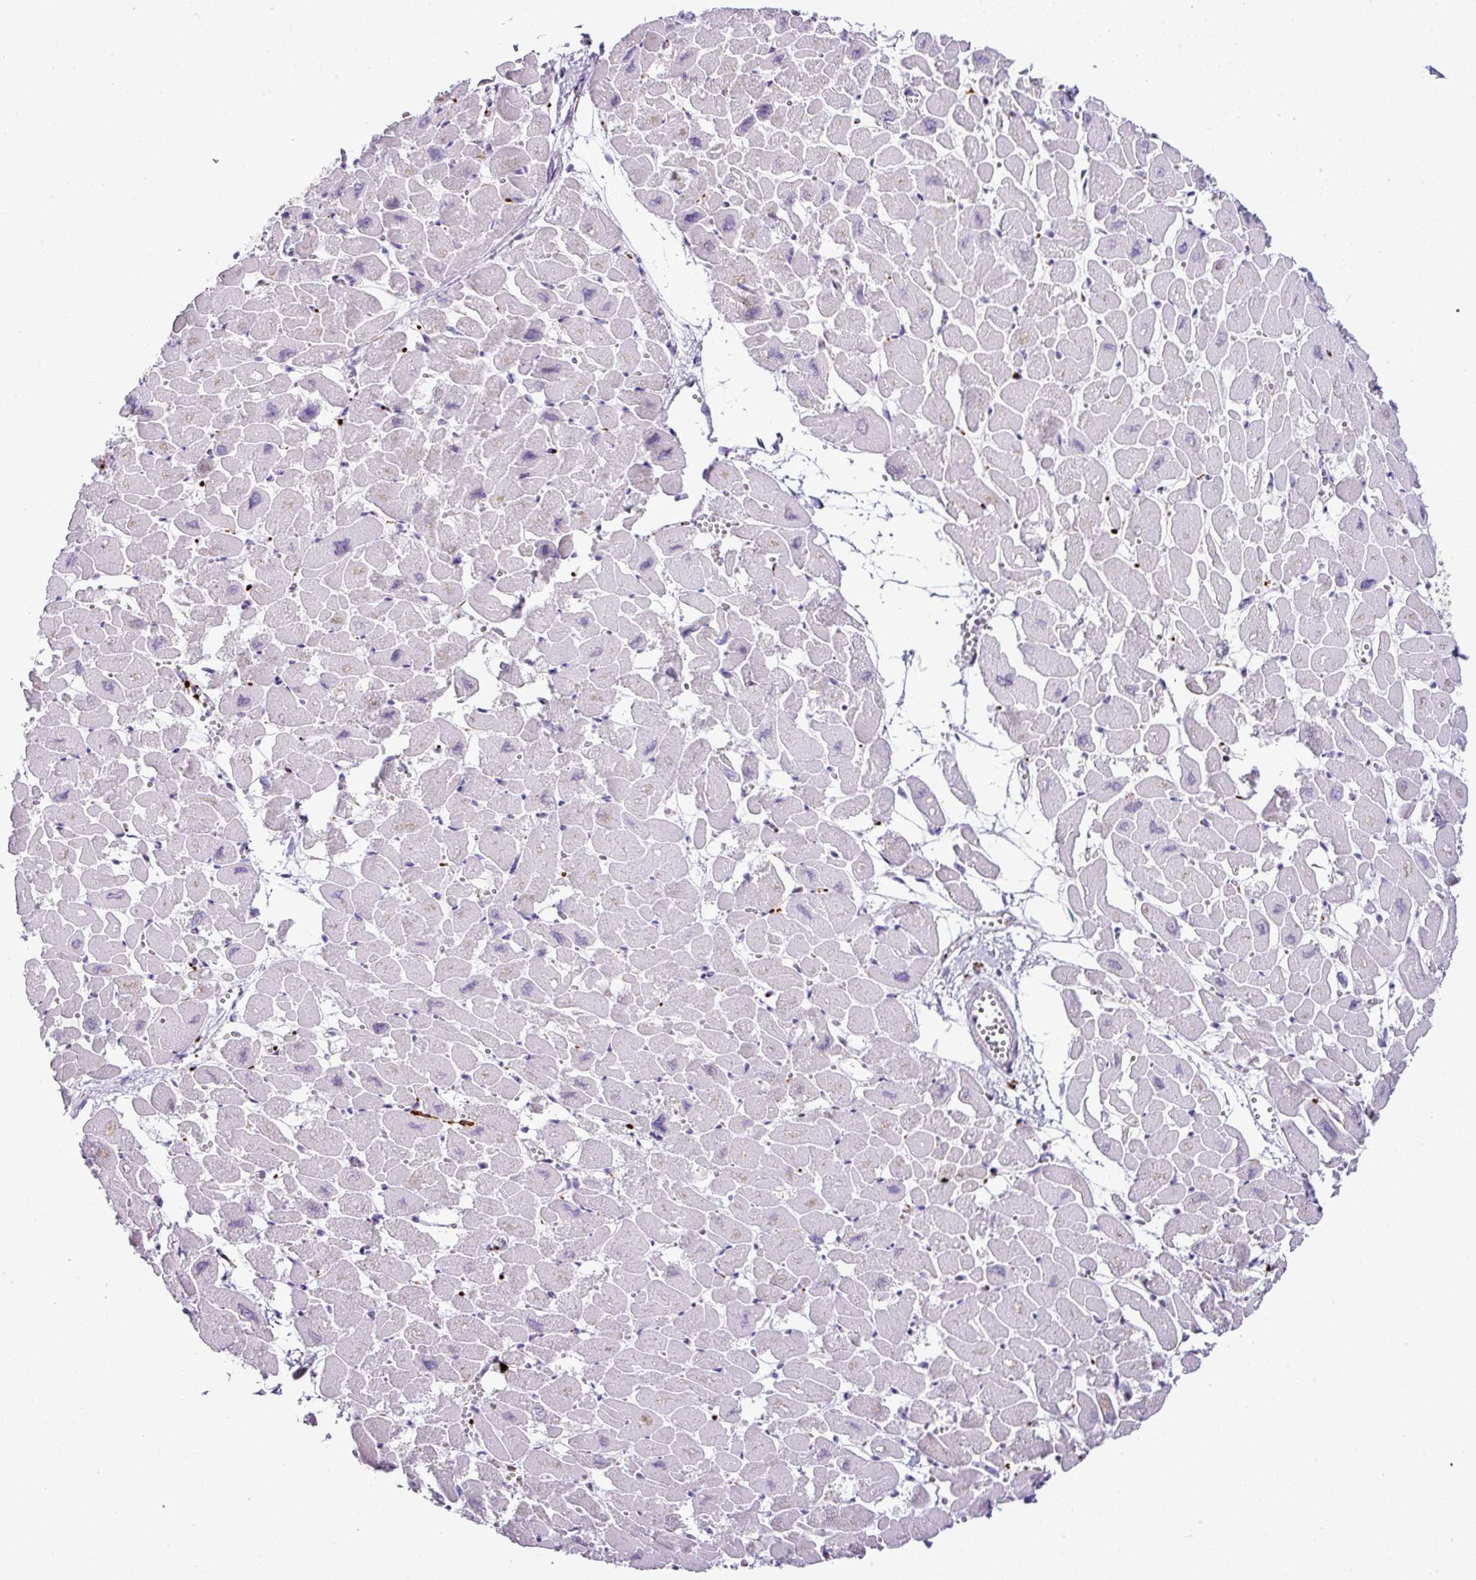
{"staining": {"intensity": "negative", "quantity": "none", "location": "none"}, "tissue": "heart muscle", "cell_type": "Cardiomyocytes", "image_type": "normal", "snomed": [{"axis": "morphology", "description": "Normal tissue, NOS"}, {"axis": "topography", "description": "Heart"}], "caption": "Human heart muscle stained for a protein using IHC shows no positivity in cardiomyocytes.", "gene": "CMTM5", "patient": {"sex": "male", "age": 54}}